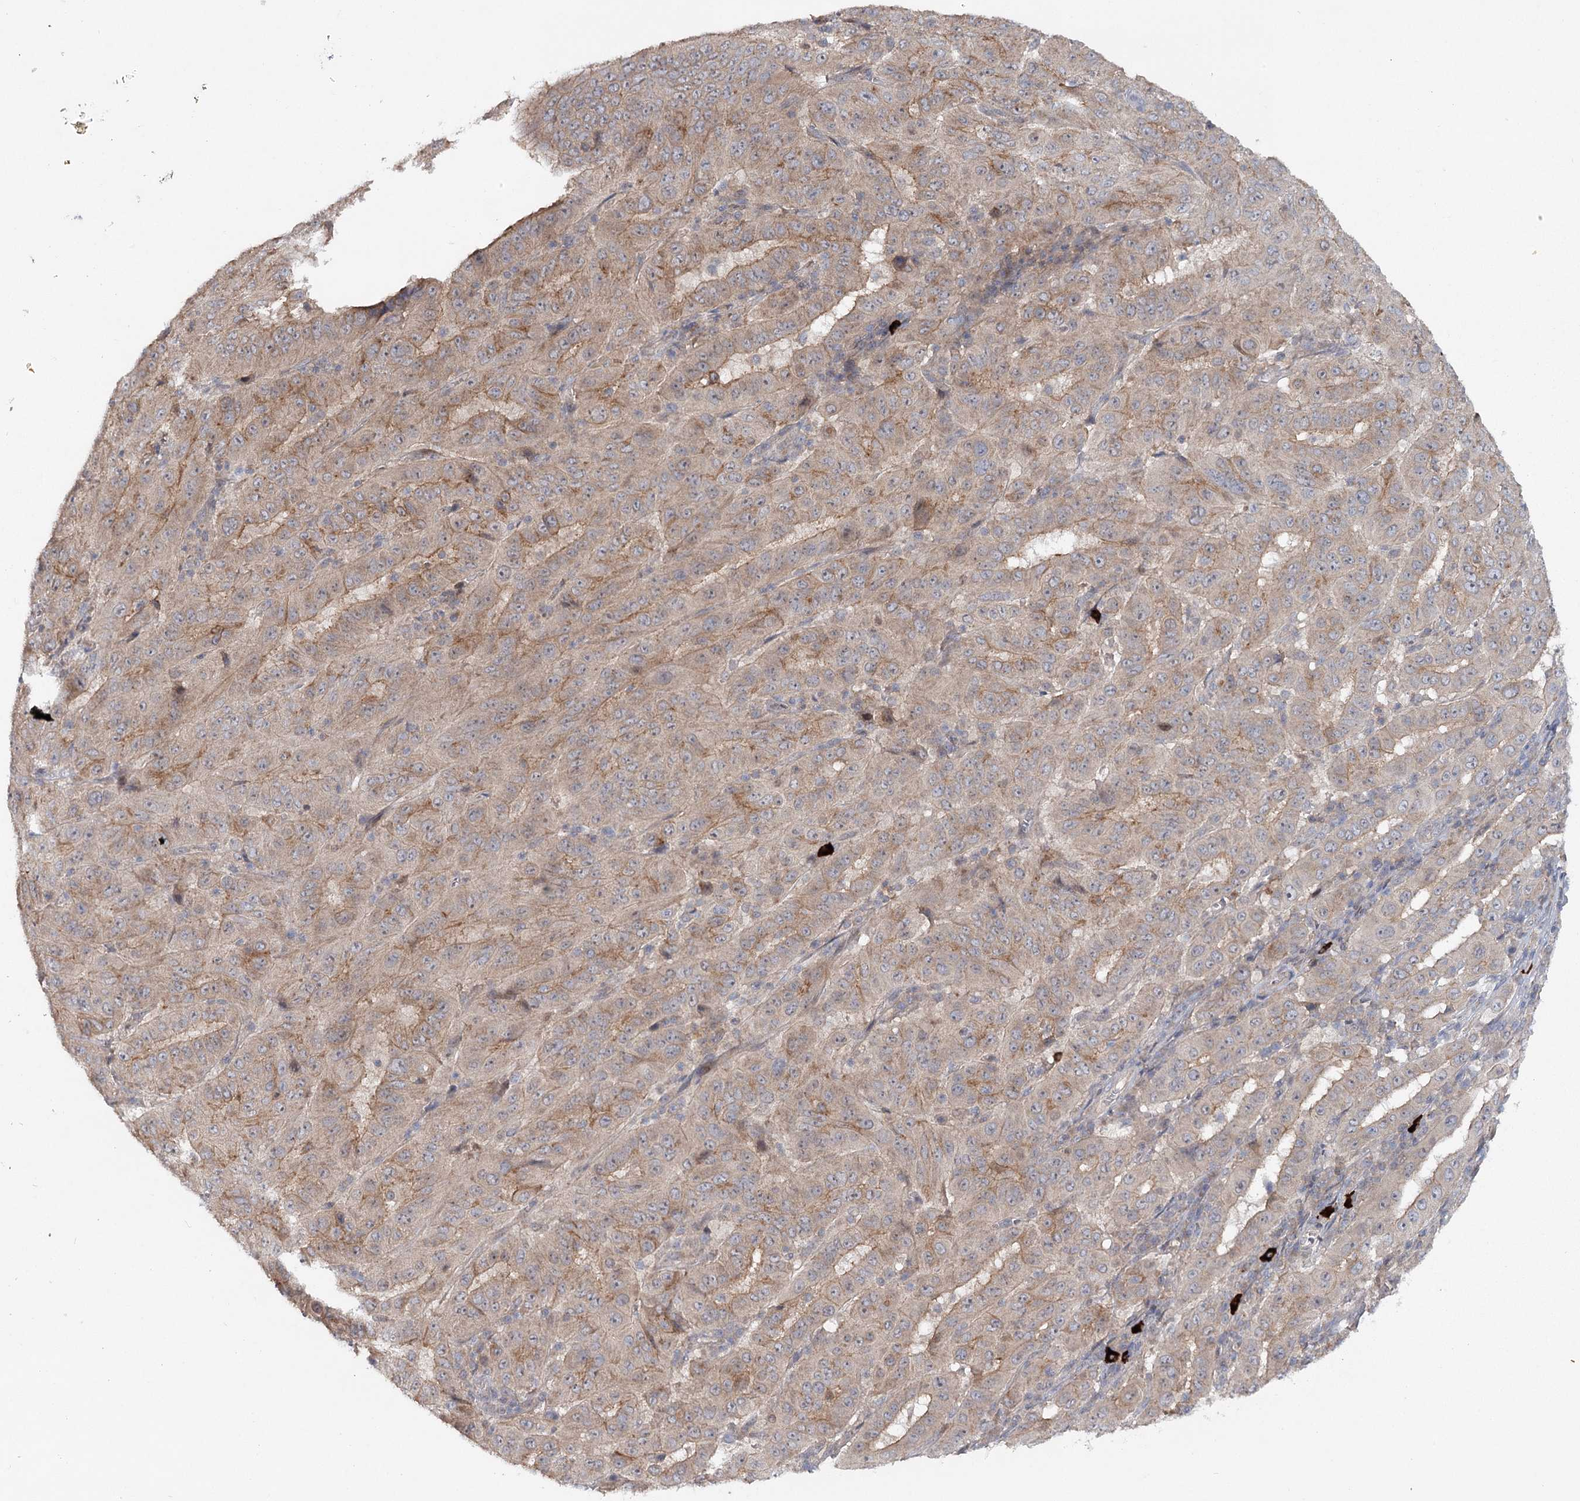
{"staining": {"intensity": "moderate", "quantity": ">75%", "location": "cytoplasmic/membranous"}, "tissue": "pancreatic cancer", "cell_type": "Tumor cells", "image_type": "cancer", "snomed": [{"axis": "morphology", "description": "Adenocarcinoma, NOS"}, {"axis": "topography", "description": "Pancreas"}], "caption": "IHC photomicrograph of neoplastic tissue: pancreatic adenocarcinoma stained using immunohistochemistry (IHC) shows medium levels of moderate protein expression localized specifically in the cytoplasmic/membranous of tumor cells, appearing as a cytoplasmic/membranous brown color.", "gene": "MAP3K13", "patient": {"sex": "male", "age": 63}}